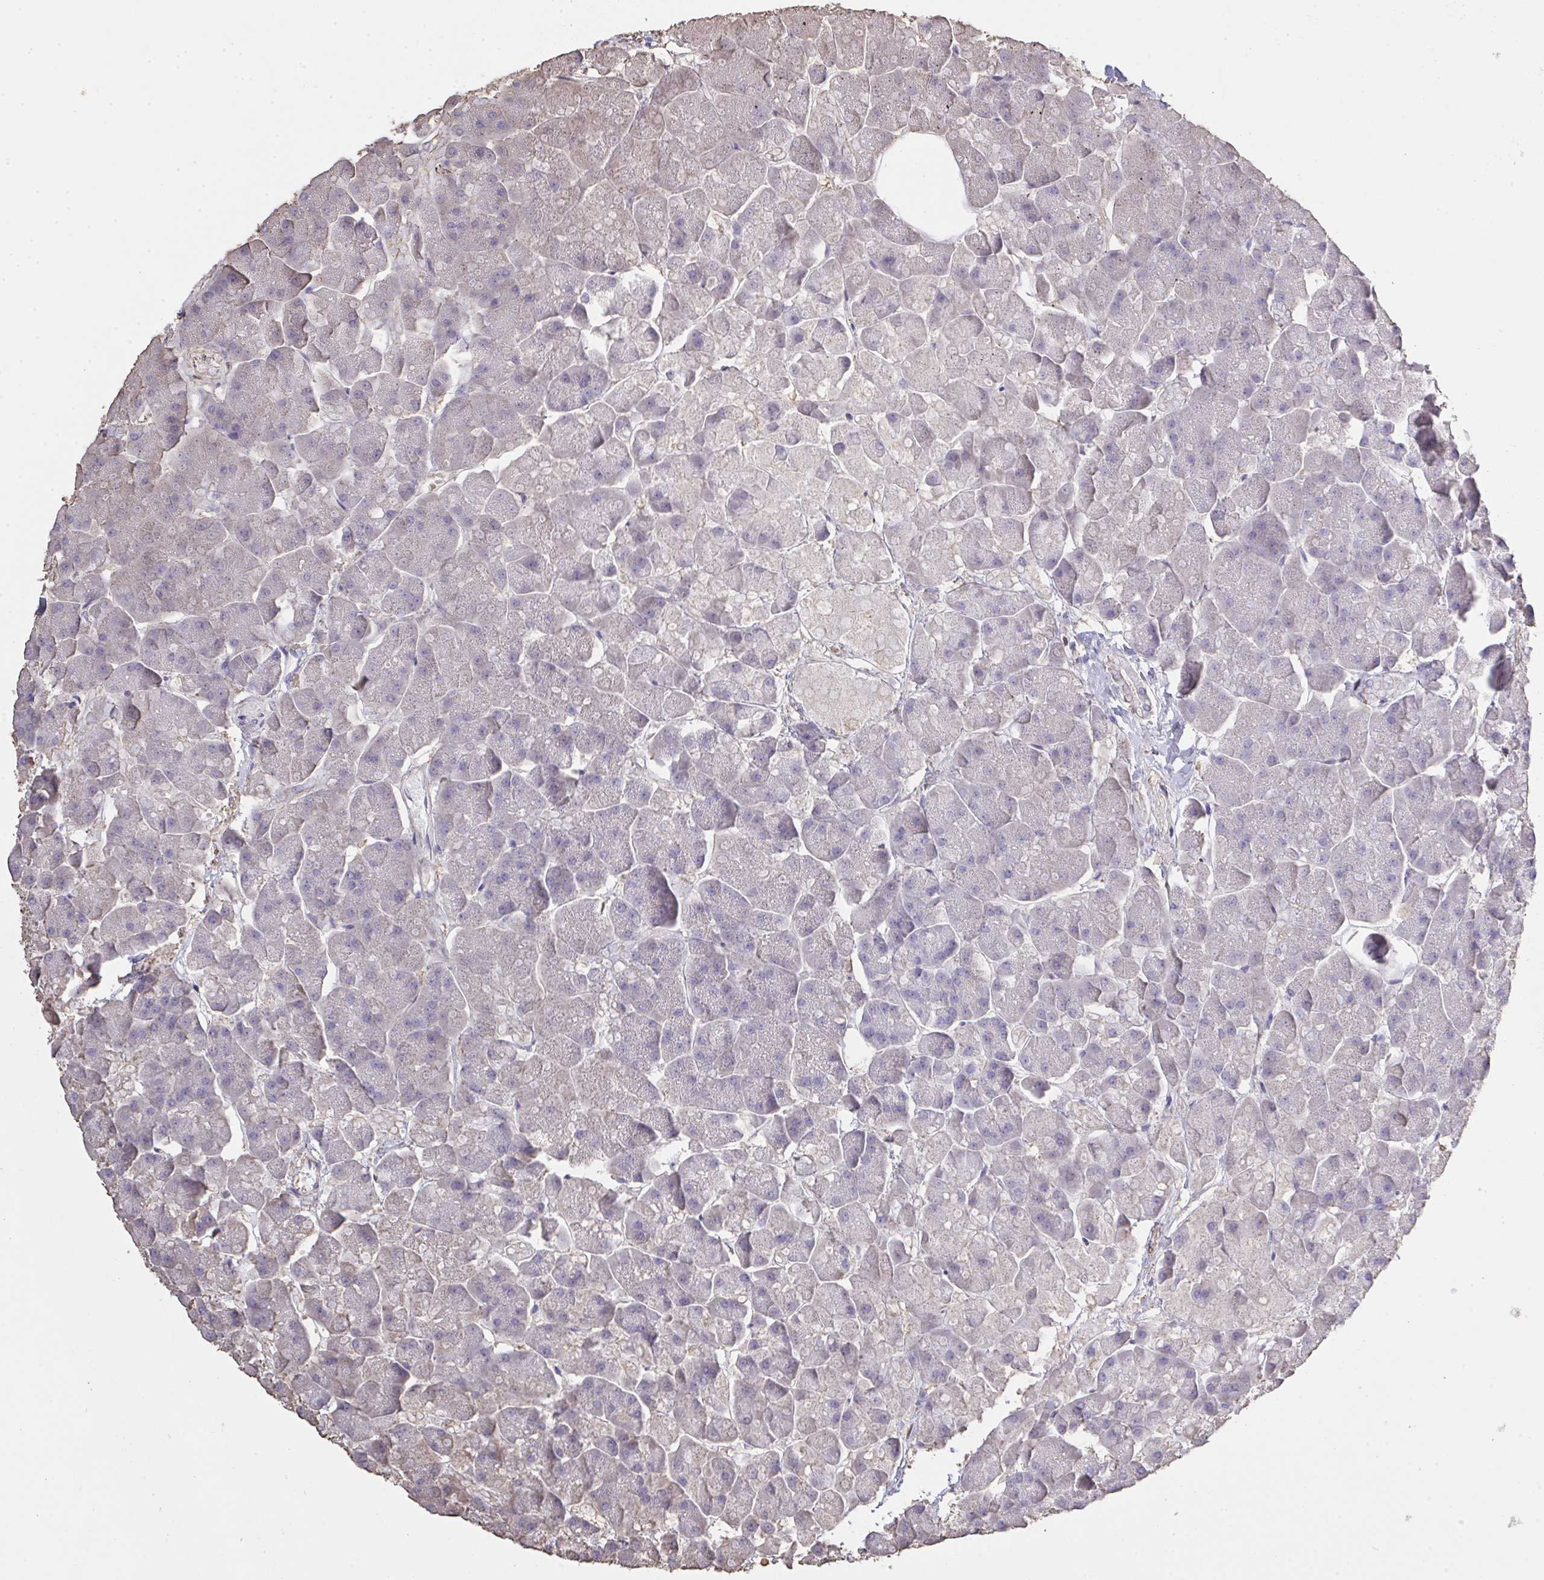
{"staining": {"intensity": "negative", "quantity": "none", "location": "none"}, "tissue": "pancreas", "cell_type": "Exocrine glandular cells", "image_type": "normal", "snomed": [{"axis": "morphology", "description": "Normal tissue, NOS"}, {"axis": "topography", "description": "Pancreas"}, {"axis": "topography", "description": "Peripheral nerve tissue"}], "caption": "Immunohistochemistry of benign human pancreas exhibits no expression in exocrine glandular cells.", "gene": "IL23R", "patient": {"sex": "male", "age": 54}}